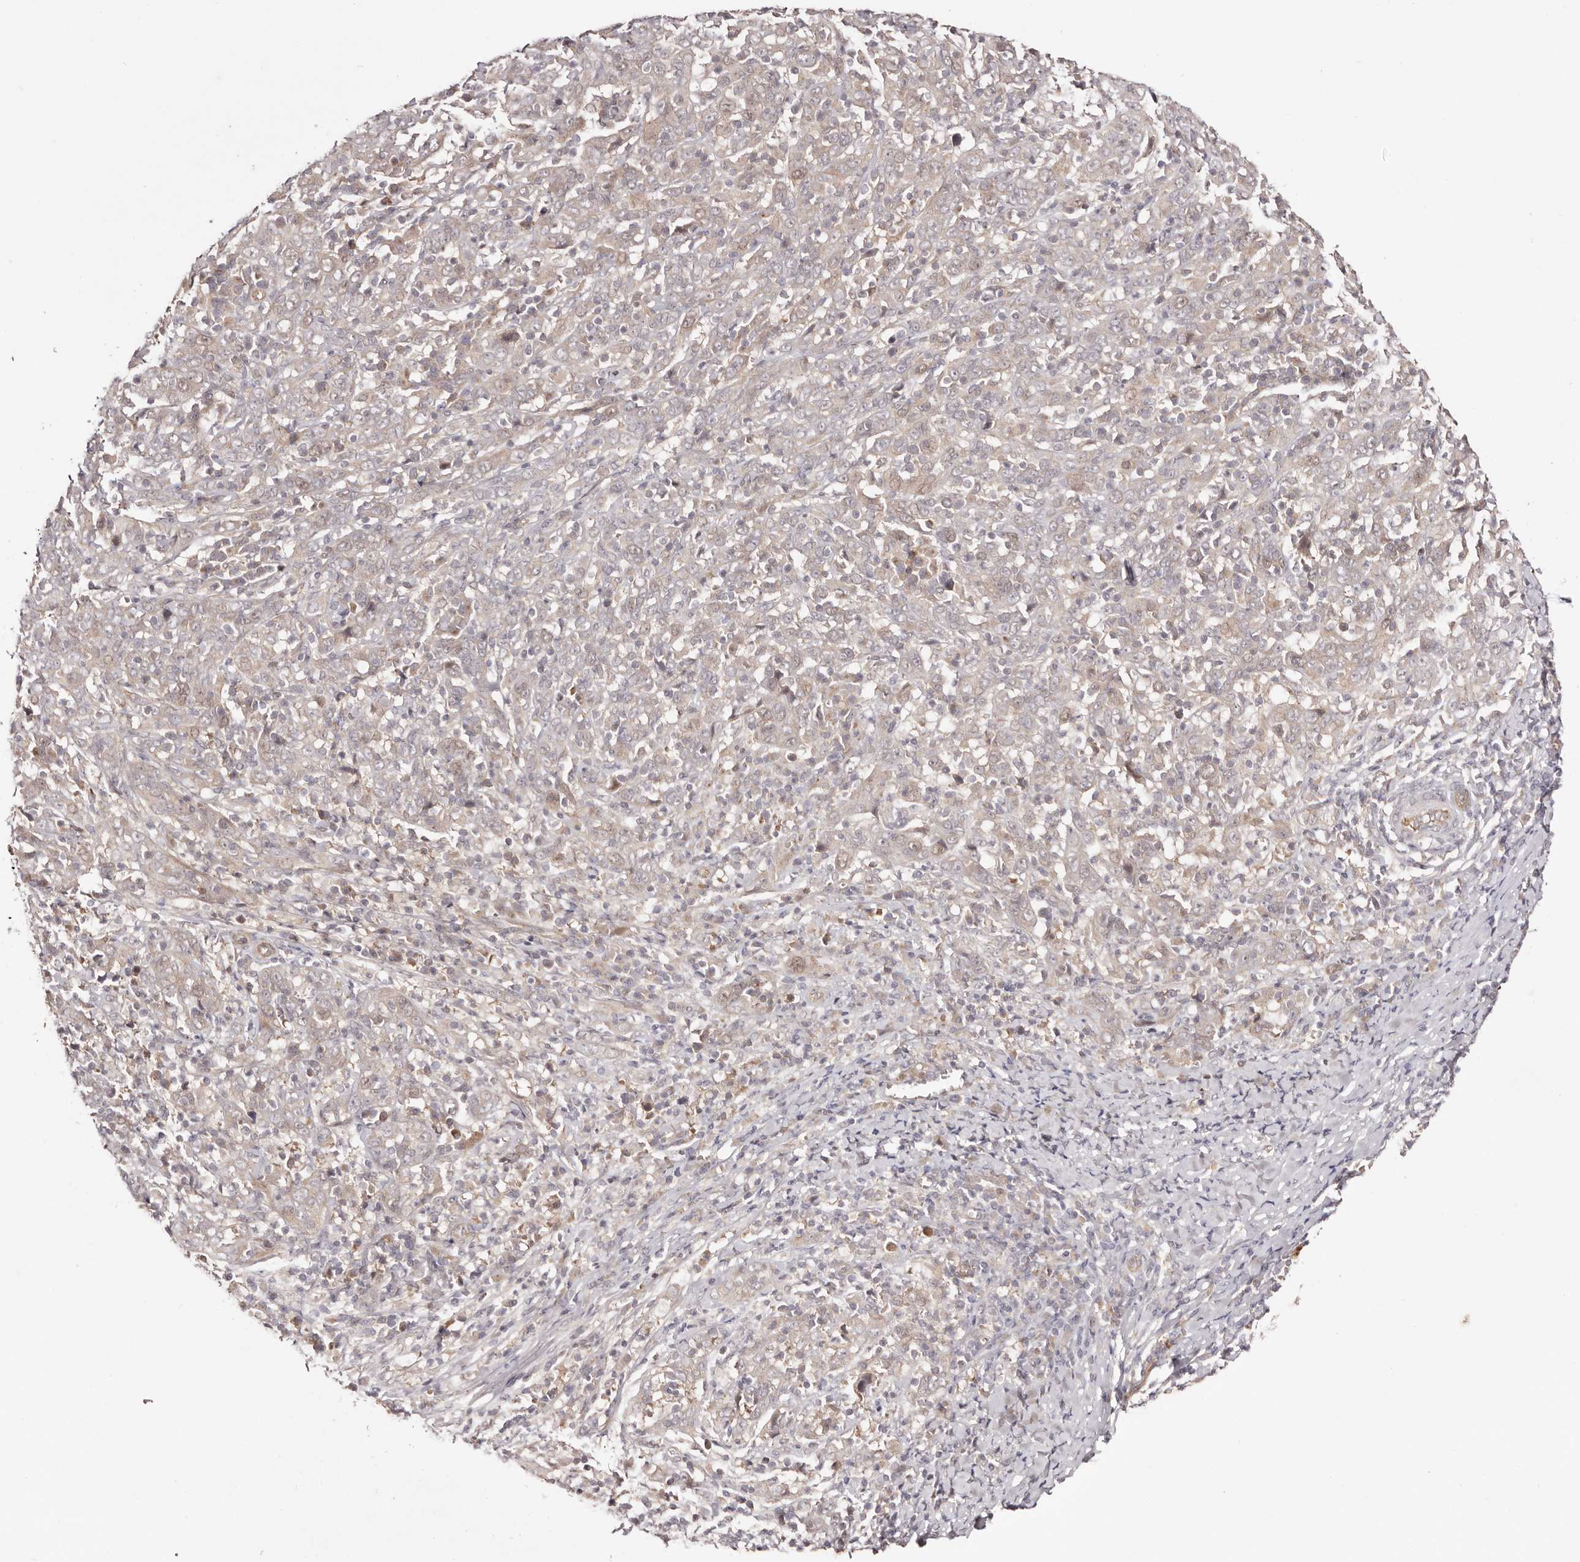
{"staining": {"intensity": "negative", "quantity": "none", "location": "none"}, "tissue": "cervical cancer", "cell_type": "Tumor cells", "image_type": "cancer", "snomed": [{"axis": "morphology", "description": "Squamous cell carcinoma, NOS"}, {"axis": "topography", "description": "Cervix"}], "caption": "Tumor cells are negative for brown protein staining in cervical squamous cell carcinoma.", "gene": "EGR3", "patient": {"sex": "female", "age": 46}}